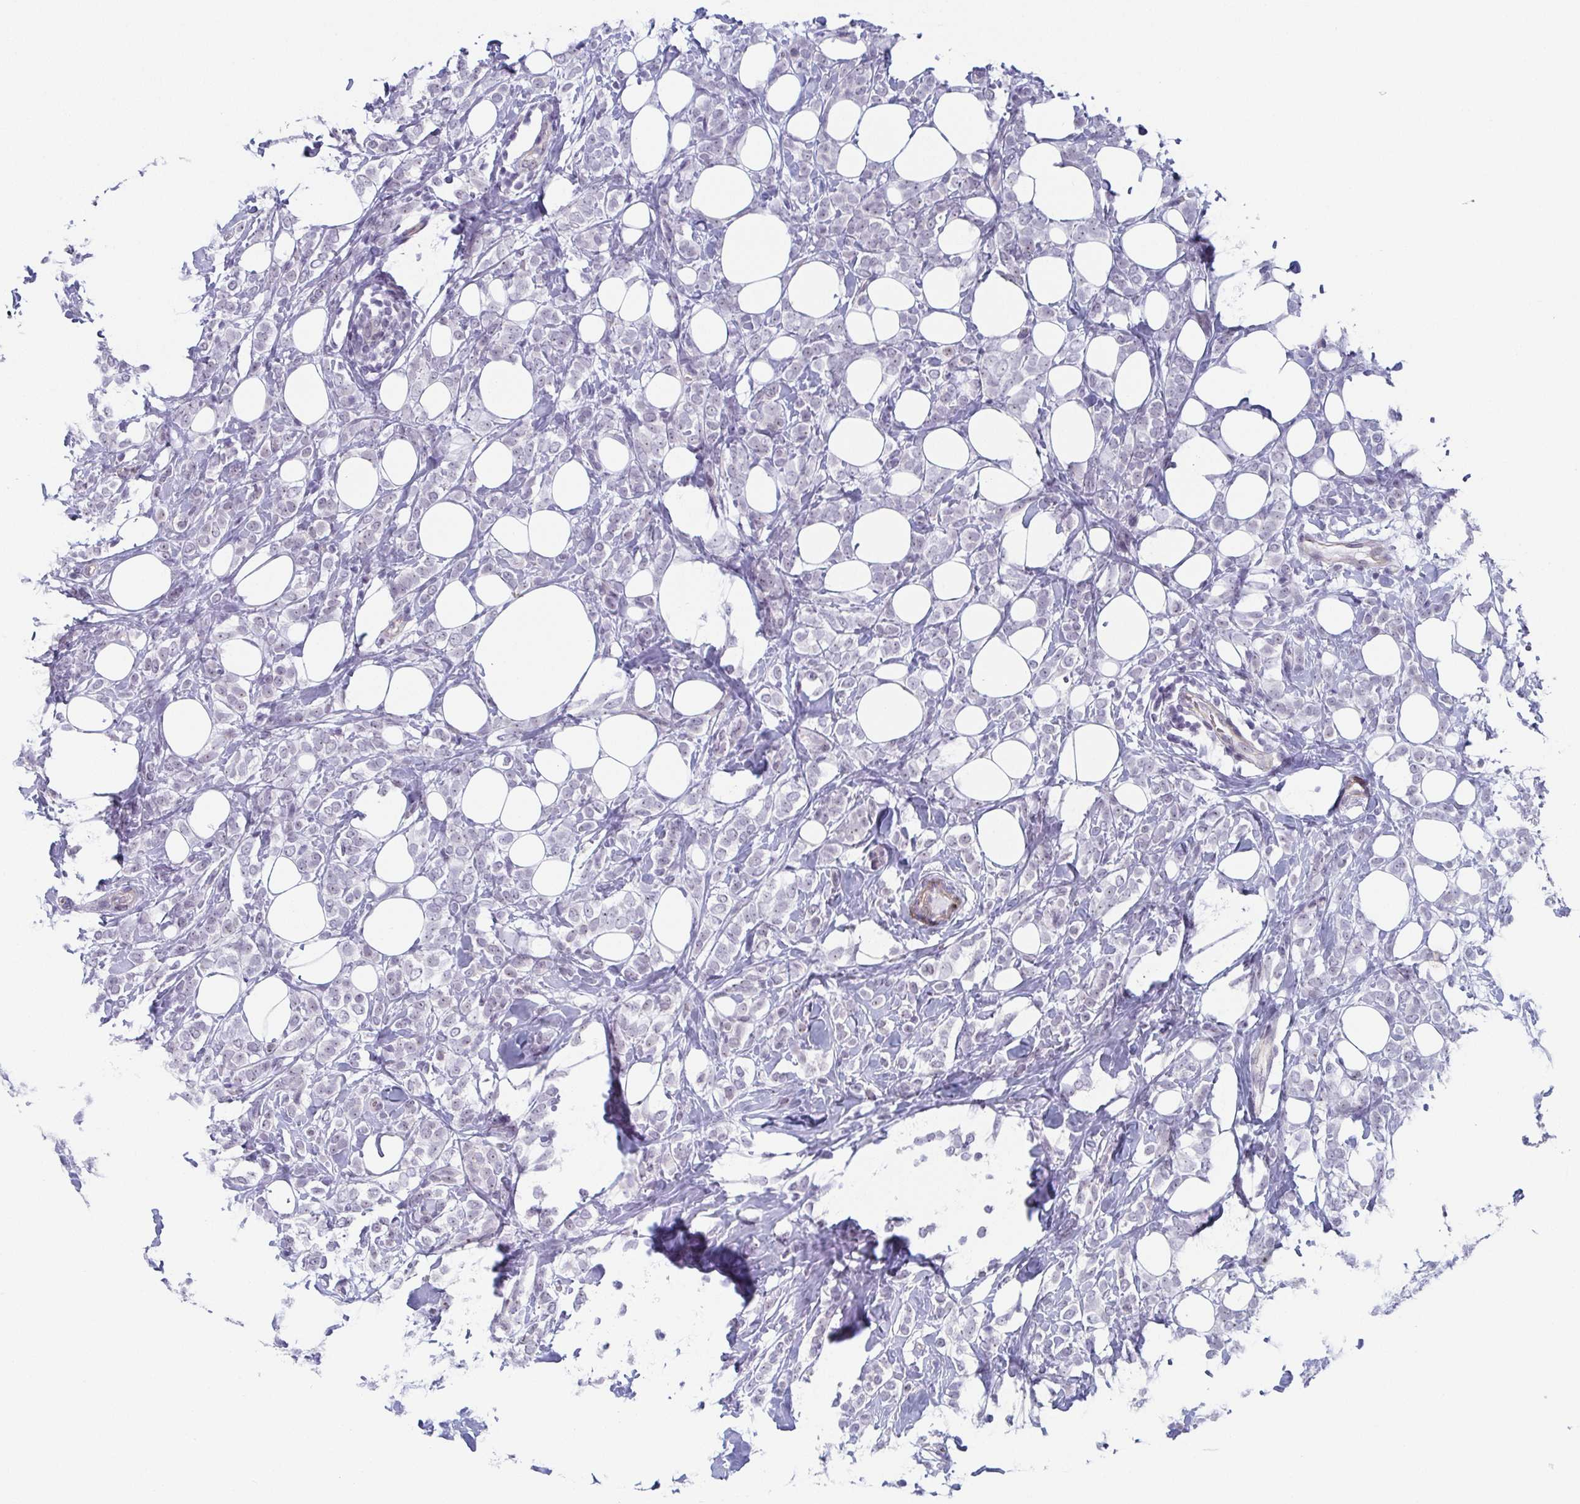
{"staining": {"intensity": "negative", "quantity": "none", "location": "none"}, "tissue": "breast cancer", "cell_type": "Tumor cells", "image_type": "cancer", "snomed": [{"axis": "morphology", "description": "Lobular carcinoma"}, {"axis": "topography", "description": "Breast"}], "caption": "IHC photomicrograph of human lobular carcinoma (breast) stained for a protein (brown), which exhibits no staining in tumor cells.", "gene": "EXOSC7", "patient": {"sex": "female", "age": 49}}